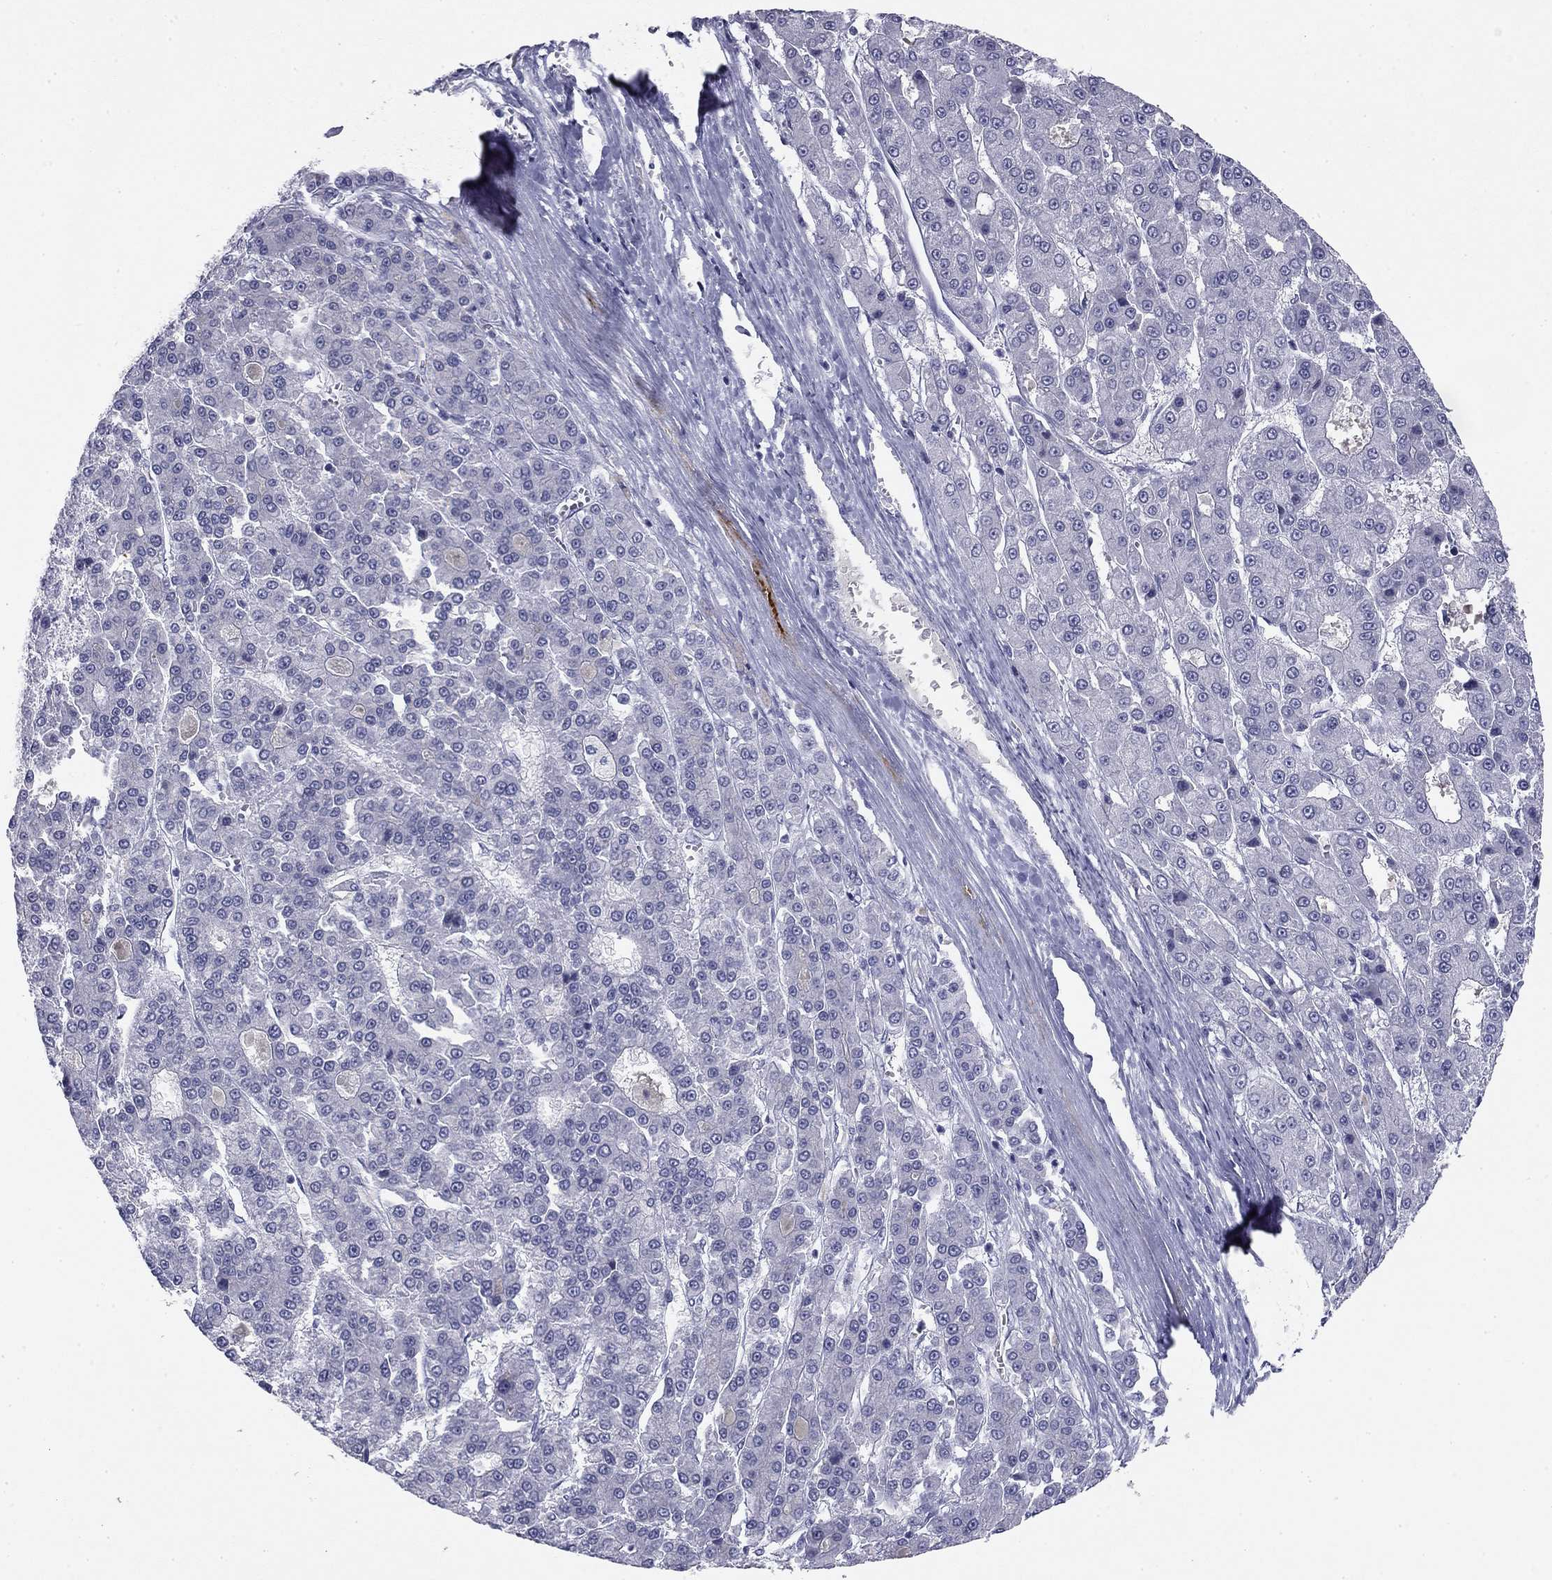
{"staining": {"intensity": "negative", "quantity": "none", "location": "none"}, "tissue": "liver cancer", "cell_type": "Tumor cells", "image_type": "cancer", "snomed": [{"axis": "morphology", "description": "Carcinoma, Hepatocellular, NOS"}, {"axis": "topography", "description": "Liver"}], "caption": "Immunohistochemical staining of liver cancer displays no significant expression in tumor cells.", "gene": "TFAP2B", "patient": {"sex": "male", "age": 70}}